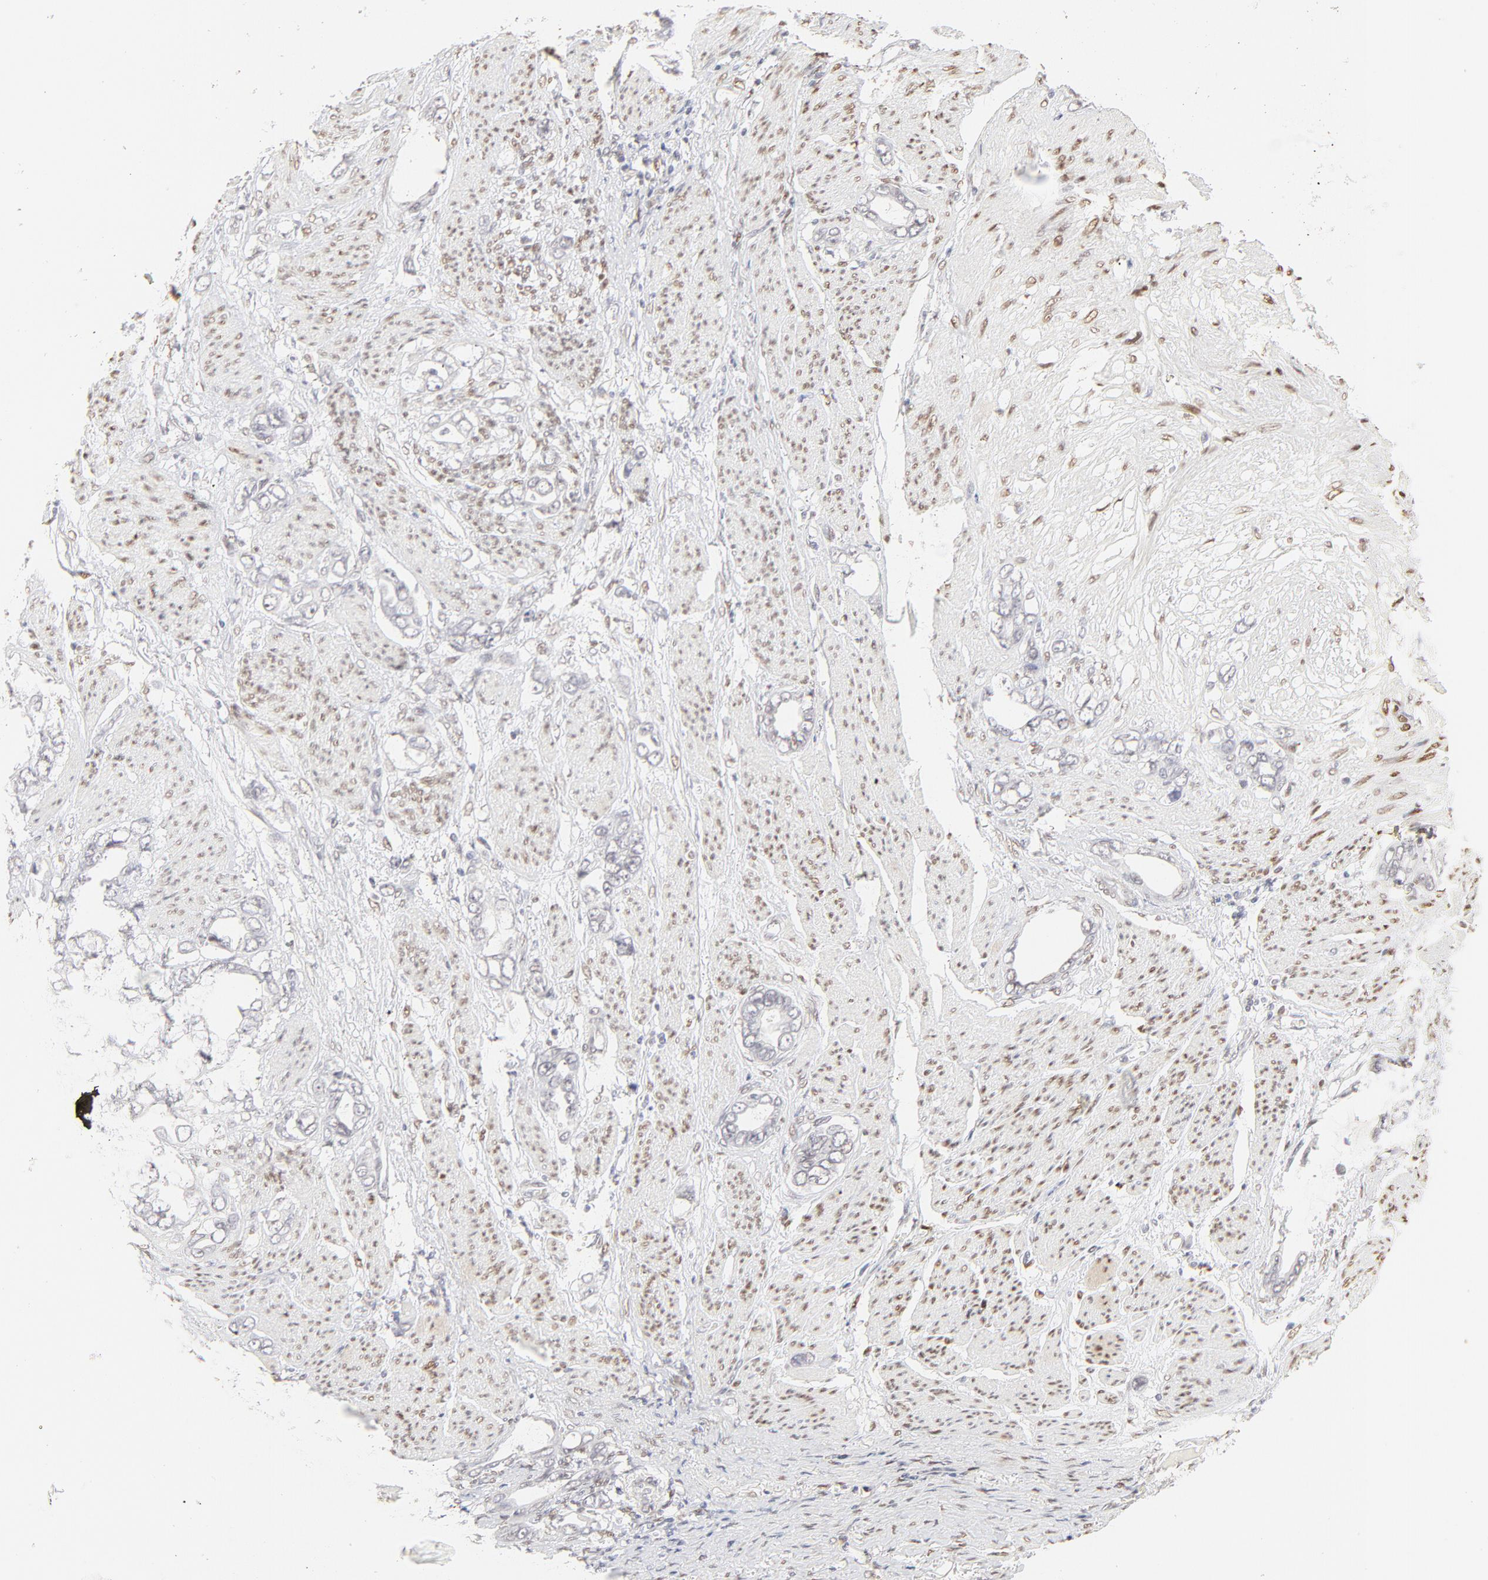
{"staining": {"intensity": "negative", "quantity": "none", "location": "none"}, "tissue": "stomach cancer", "cell_type": "Tumor cells", "image_type": "cancer", "snomed": [{"axis": "morphology", "description": "Adenocarcinoma, NOS"}, {"axis": "topography", "description": "Stomach"}], "caption": "Human adenocarcinoma (stomach) stained for a protein using IHC reveals no expression in tumor cells.", "gene": "PBX3", "patient": {"sex": "male", "age": 78}}